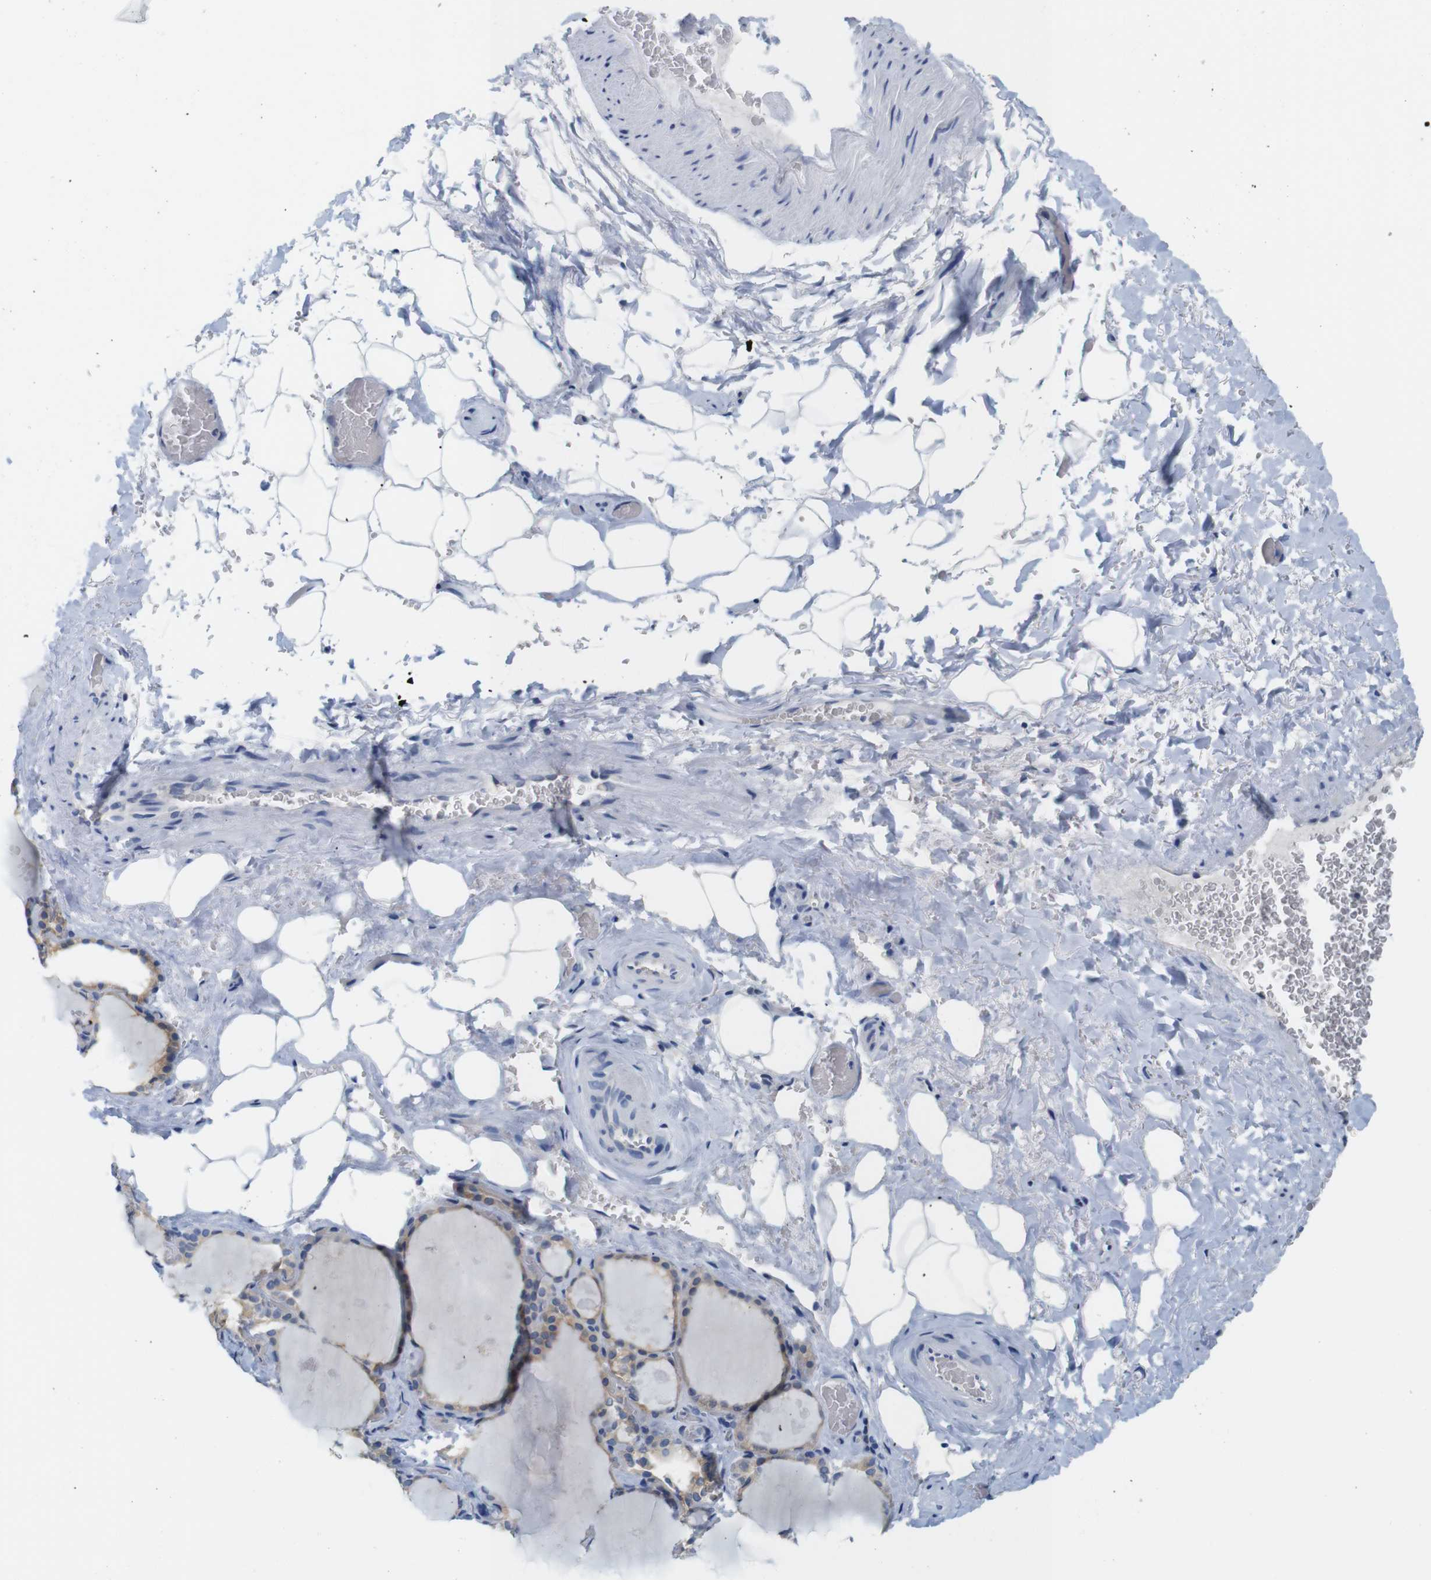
{"staining": {"intensity": "weak", "quantity": ">75%", "location": "cytoplasmic/membranous"}, "tissue": "thyroid gland", "cell_type": "Glandular cells", "image_type": "normal", "snomed": [{"axis": "morphology", "description": "Normal tissue, NOS"}, {"axis": "topography", "description": "Thyroid gland"}], "caption": "This histopathology image displays IHC staining of unremarkable human thyroid gland, with low weak cytoplasmic/membranous positivity in about >75% of glandular cells.", "gene": "NEBL", "patient": {"sex": "male", "age": 61}}